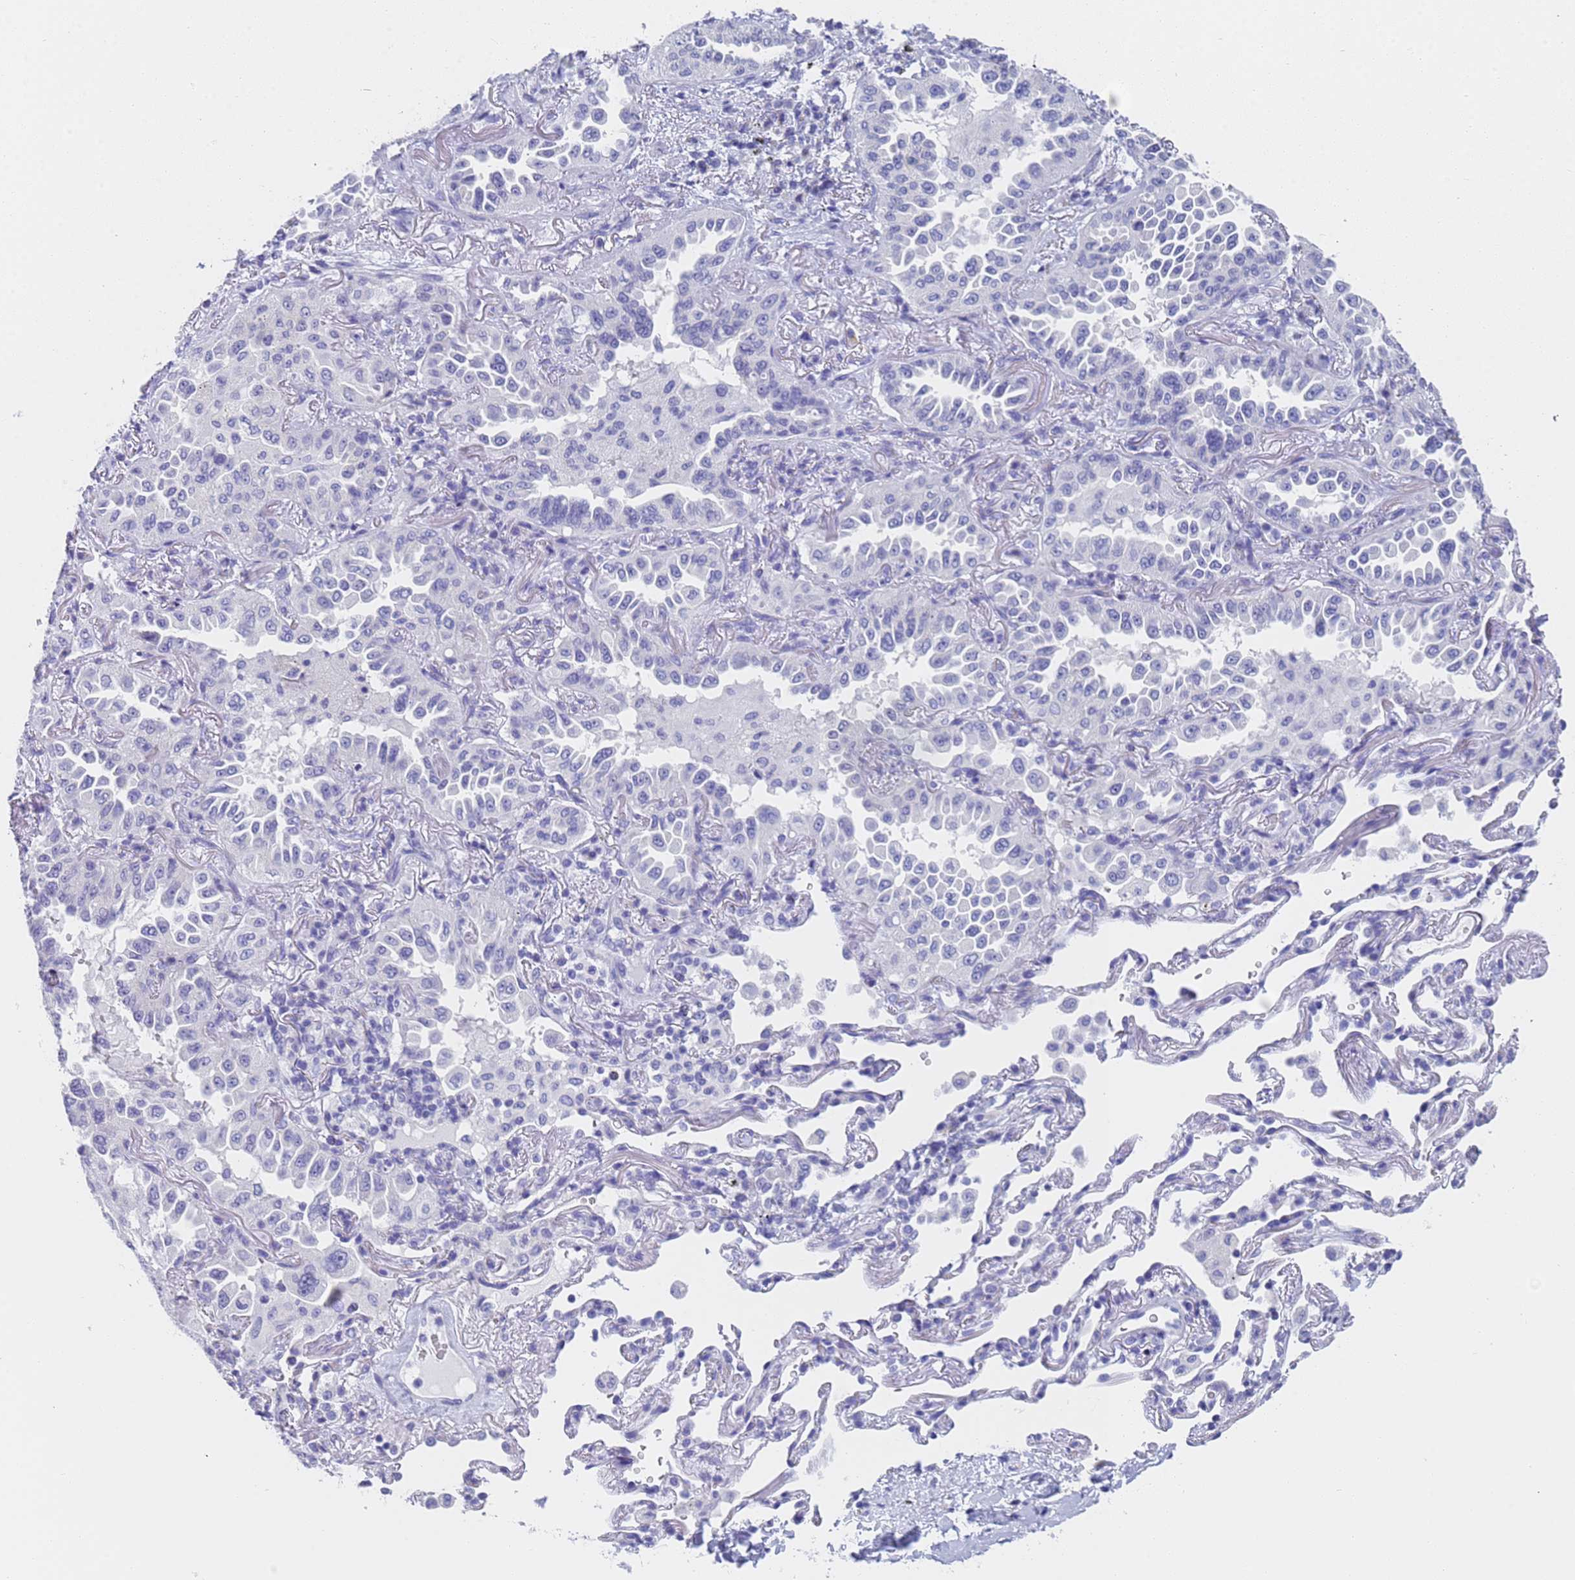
{"staining": {"intensity": "negative", "quantity": "none", "location": "none"}, "tissue": "lung cancer", "cell_type": "Tumor cells", "image_type": "cancer", "snomed": [{"axis": "morphology", "description": "Adenocarcinoma, NOS"}, {"axis": "topography", "description": "Lung"}], "caption": "DAB (3,3'-diaminobenzidine) immunohistochemical staining of lung cancer demonstrates no significant staining in tumor cells.", "gene": "STATH", "patient": {"sex": "female", "age": 69}}